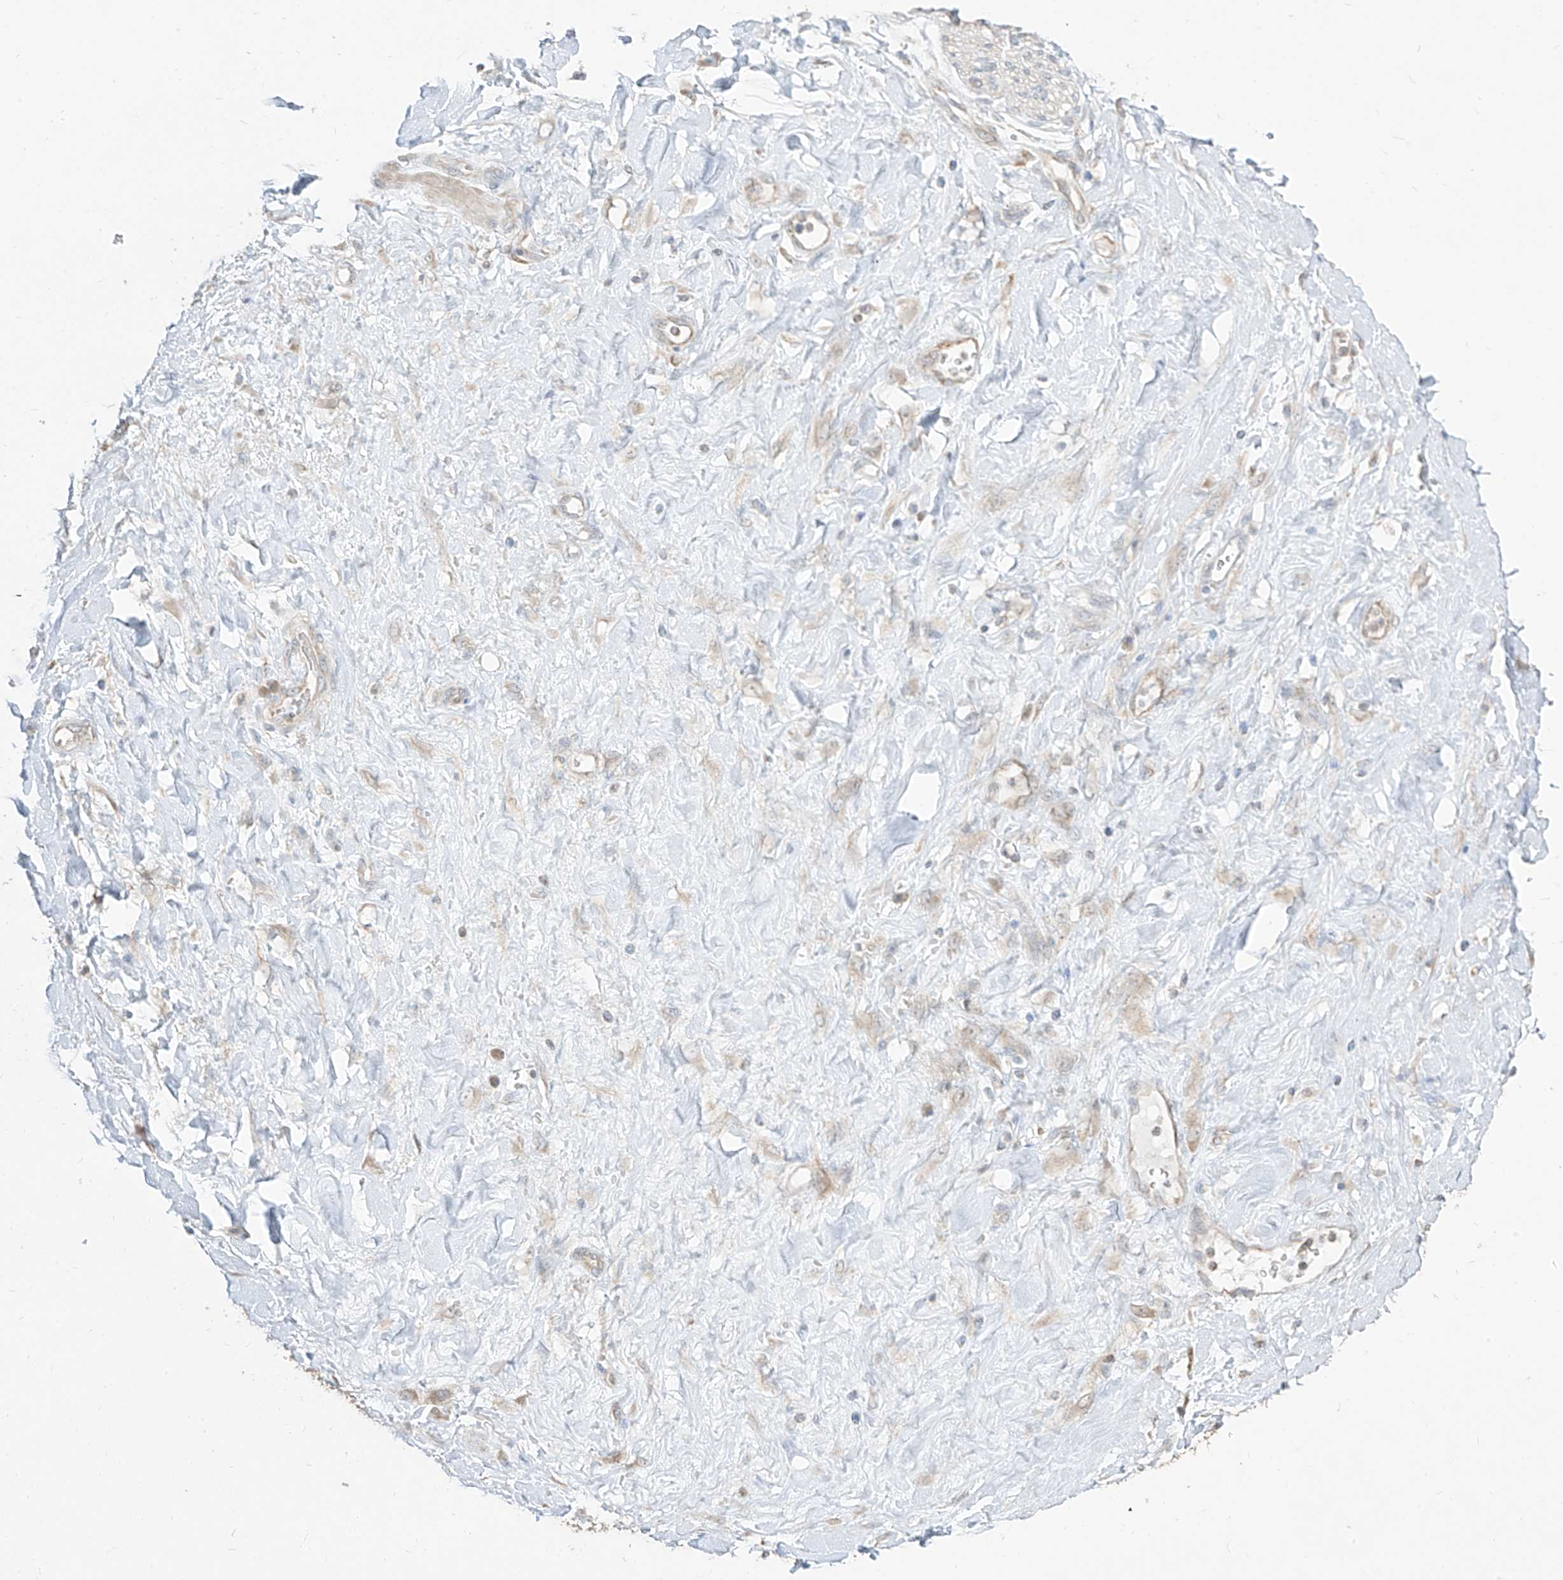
{"staining": {"intensity": "weak", "quantity": "<25%", "location": "cytoplasmic/membranous"}, "tissue": "adipose tissue", "cell_type": "Adipocytes", "image_type": "normal", "snomed": [{"axis": "morphology", "description": "Normal tissue, NOS"}, {"axis": "morphology", "description": "Adenocarcinoma, NOS"}, {"axis": "topography", "description": "Pancreas"}, {"axis": "topography", "description": "Peripheral nerve tissue"}], "caption": "DAB (3,3'-diaminobenzidine) immunohistochemical staining of unremarkable human adipose tissue shows no significant positivity in adipocytes. The staining was performed using DAB (3,3'-diaminobenzidine) to visualize the protein expression in brown, while the nuclei were stained in blue with hematoxylin (Magnification: 20x).", "gene": "ETHE1", "patient": {"sex": "male", "age": 59}}